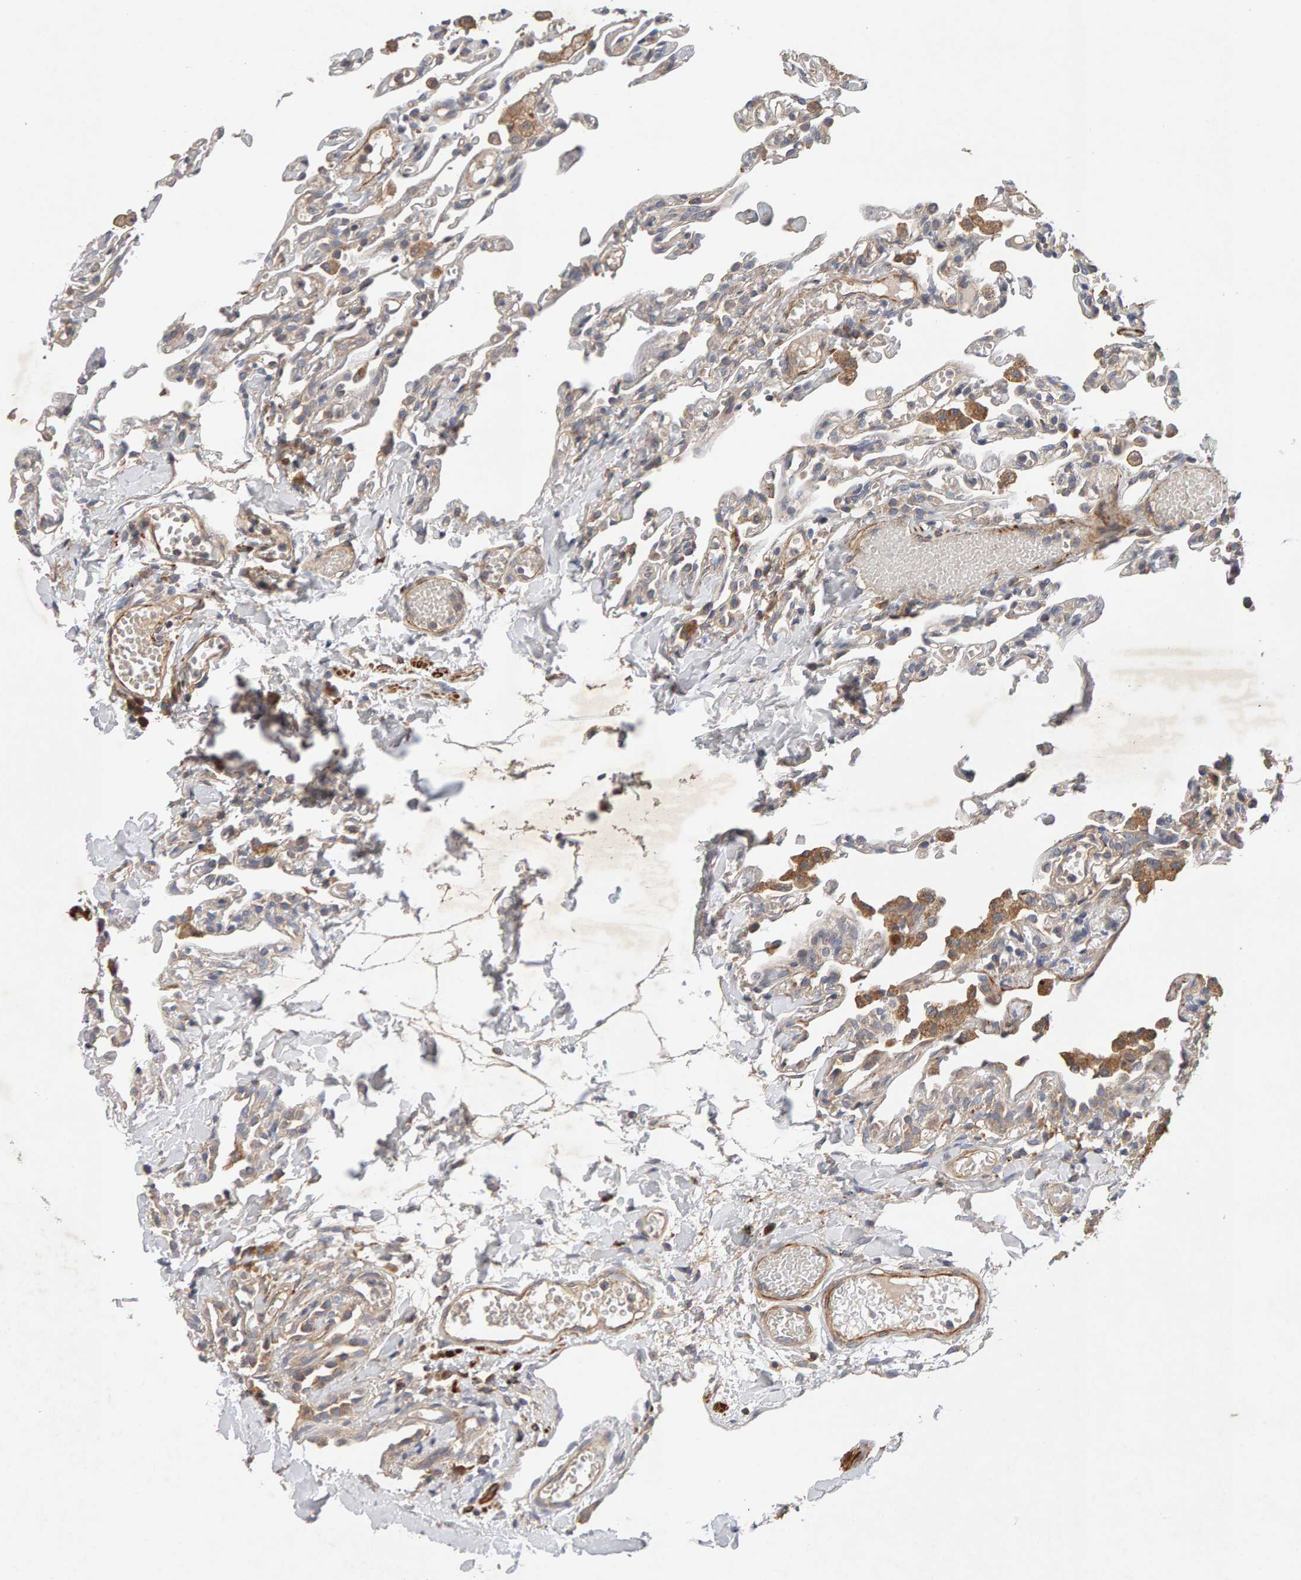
{"staining": {"intensity": "weak", "quantity": "<25%", "location": "cytoplasmic/membranous"}, "tissue": "lung", "cell_type": "Alveolar cells", "image_type": "normal", "snomed": [{"axis": "morphology", "description": "Normal tissue, NOS"}, {"axis": "topography", "description": "Lung"}], "caption": "The image displays no significant expression in alveolar cells of lung.", "gene": "RNF19A", "patient": {"sex": "male", "age": 21}}